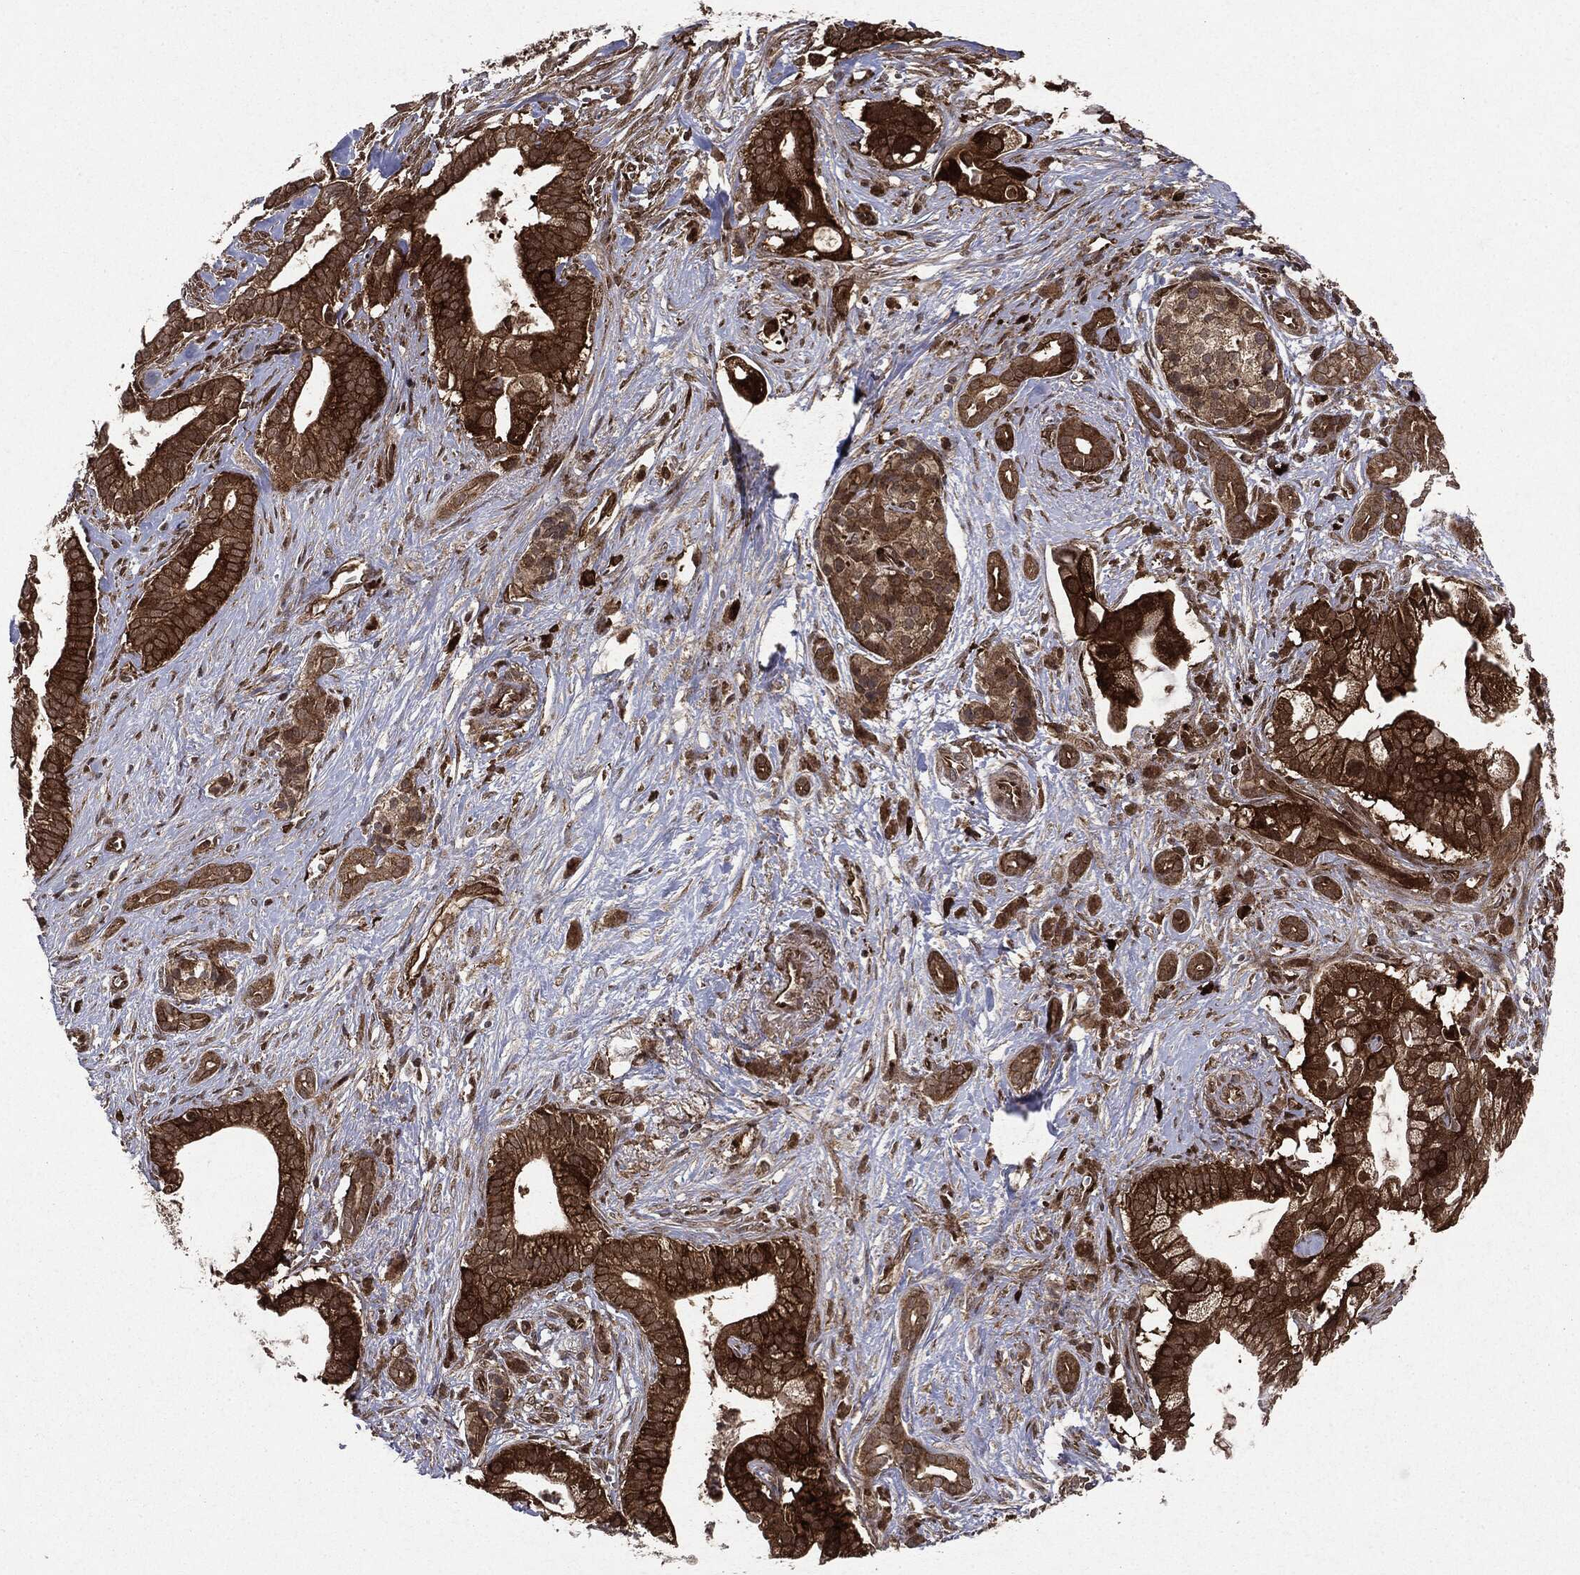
{"staining": {"intensity": "strong", "quantity": ">75%", "location": "cytoplasmic/membranous"}, "tissue": "pancreatic cancer", "cell_type": "Tumor cells", "image_type": "cancer", "snomed": [{"axis": "morphology", "description": "Adenocarcinoma, NOS"}, {"axis": "topography", "description": "Pancreas"}], "caption": "Brown immunohistochemical staining in pancreatic cancer reveals strong cytoplasmic/membranous expression in approximately >75% of tumor cells.", "gene": "OTUB1", "patient": {"sex": "male", "age": 61}}